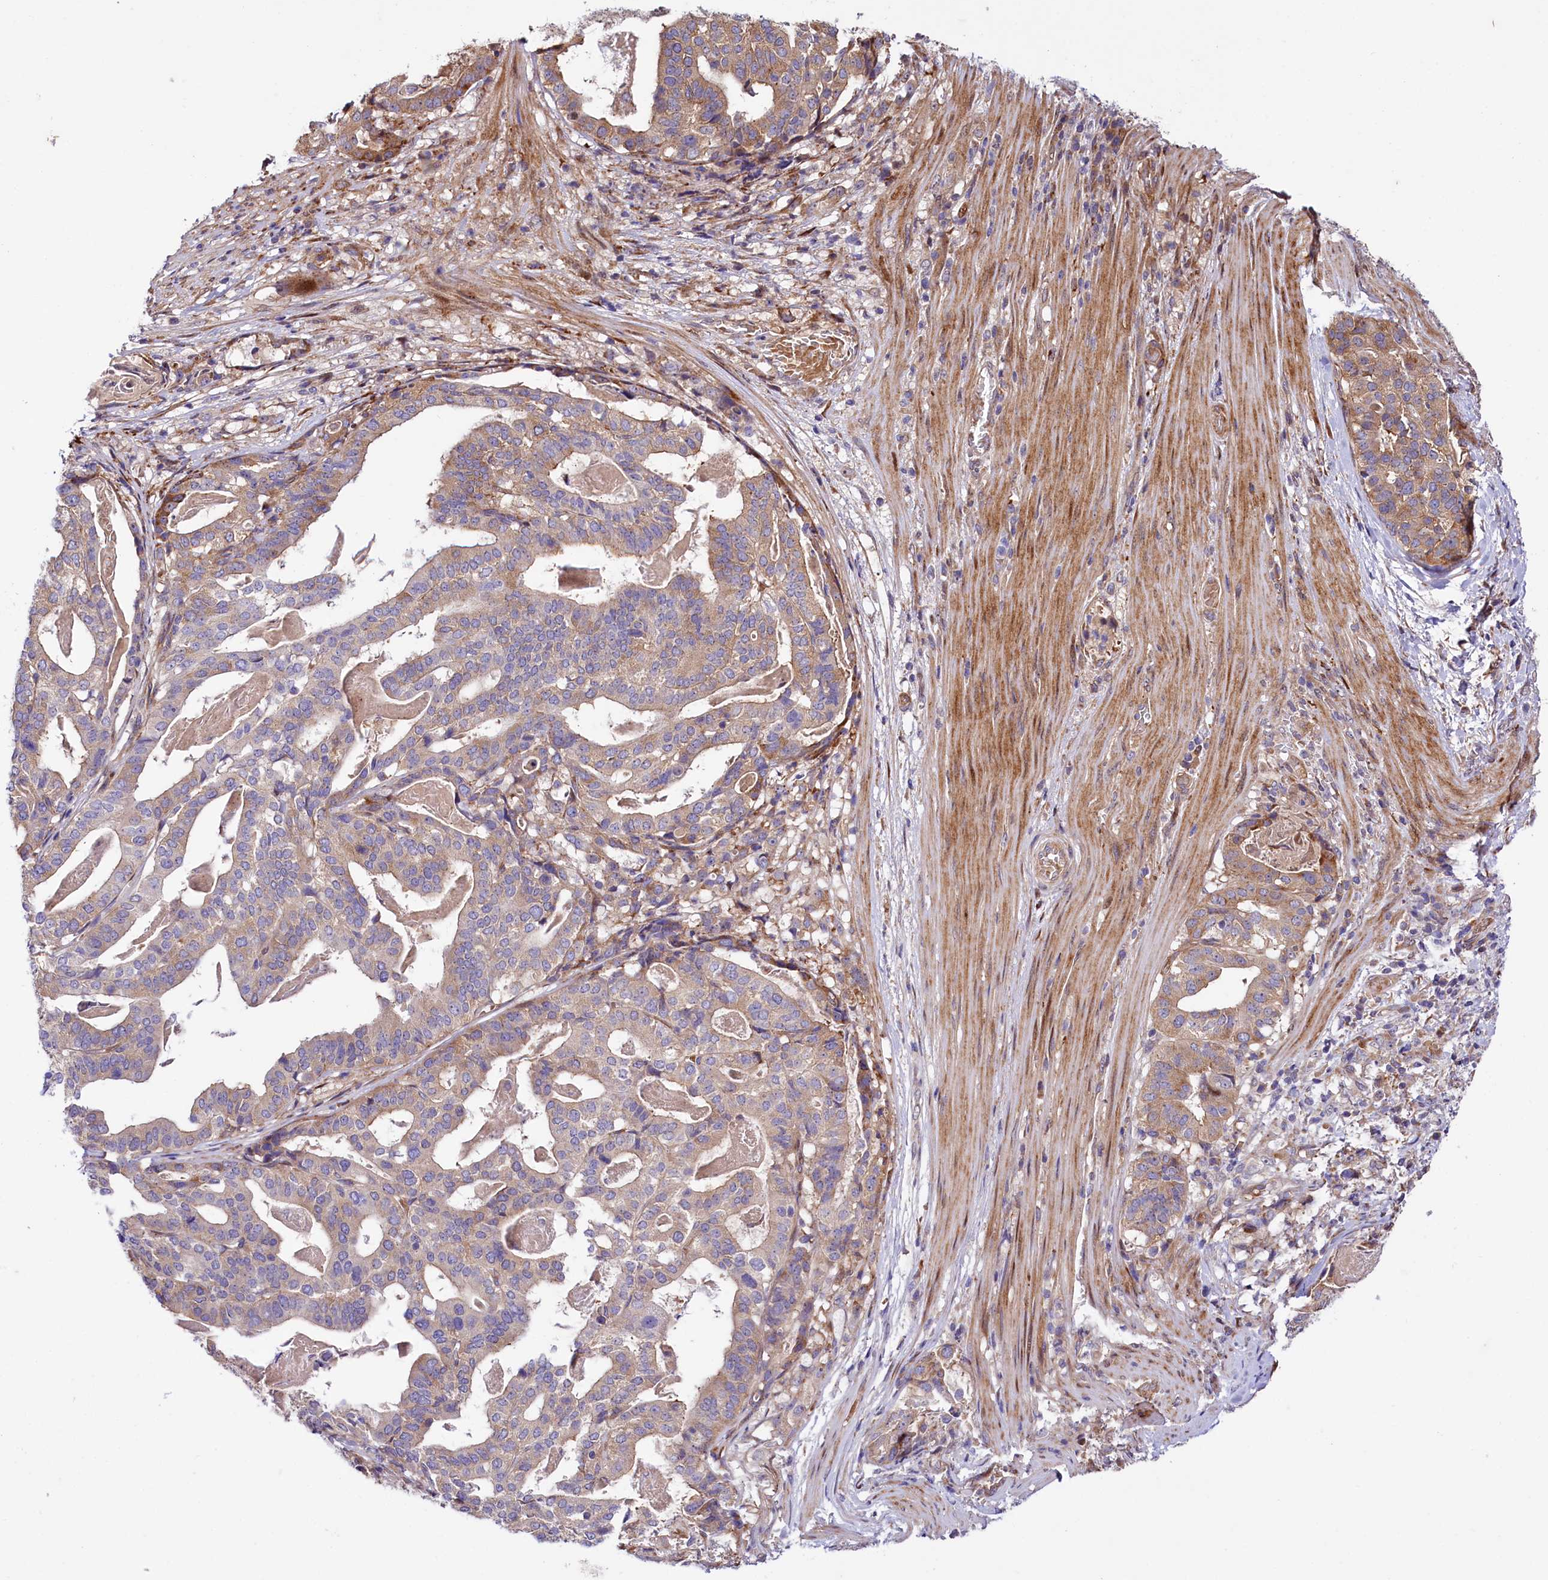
{"staining": {"intensity": "moderate", "quantity": "25%-75%", "location": "cytoplasmic/membranous"}, "tissue": "stomach cancer", "cell_type": "Tumor cells", "image_type": "cancer", "snomed": [{"axis": "morphology", "description": "Adenocarcinoma, NOS"}, {"axis": "topography", "description": "Stomach"}], "caption": "Tumor cells demonstrate medium levels of moderate cytoplasmic/membranous positivity in approximately 25%-75% of cells in stomach cancer. Nuclei are stained in blue.", "gene": "PDZRN3", "patient": {"sex": "male", "age": 48}}